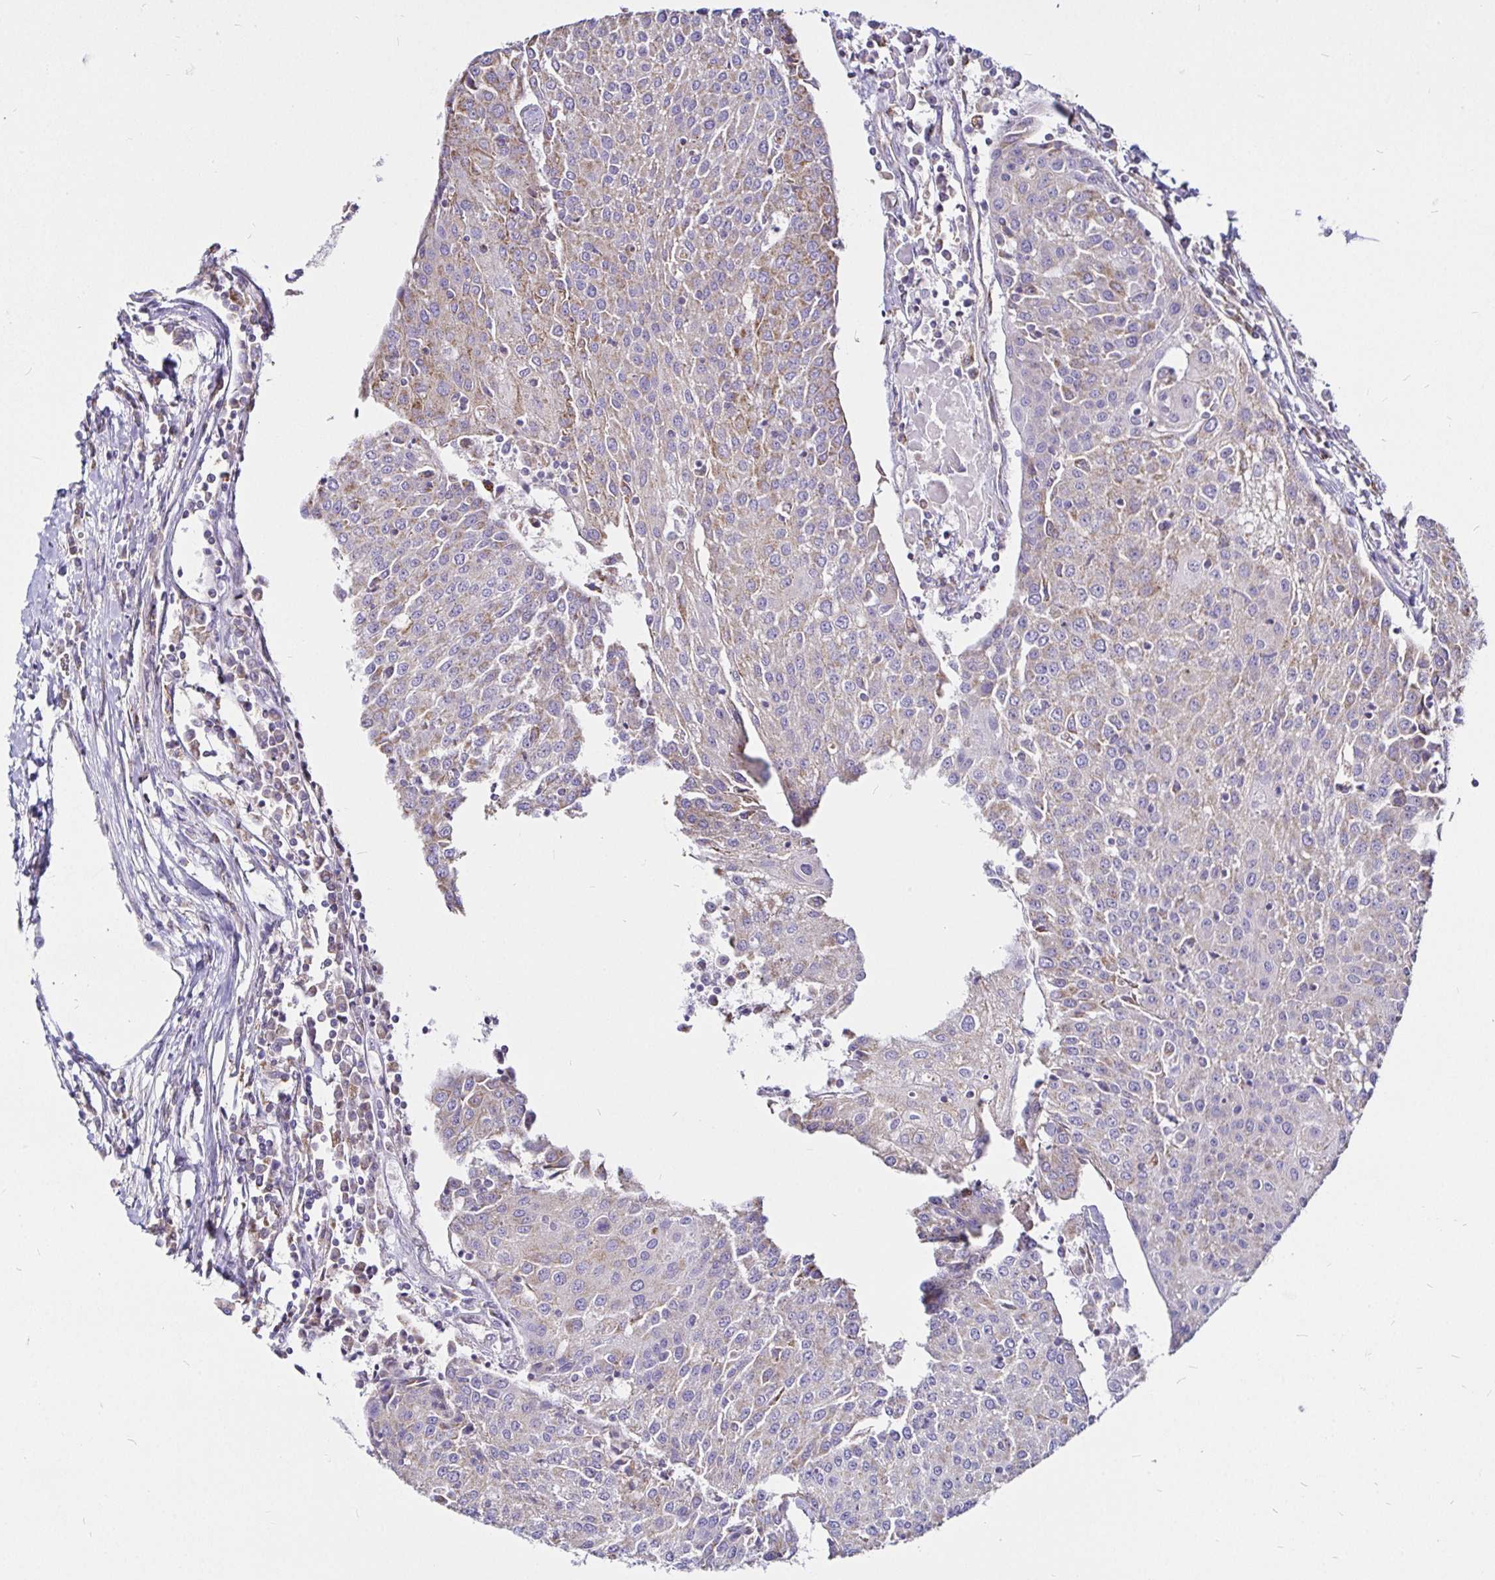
{"staining": {"intensity": "weak", "quantity": "<25%", "location": "cytoplasmic/membranous"}, "tissue": "urothelial cancer", "cell_type": "Tumor cells", "image_type": "cancer", "snomed": [{"axis": "morphology", "description": "Urothelial carcinoma, High grade"}, {"axis": "topography", "description": "Urinary bladder"}], "caption": "Protein analysis of urothelial cancer reveals no significant expression in tumor cells.", "gene": "PGAM2", "patient": {"sex": "female", "age": 85}}